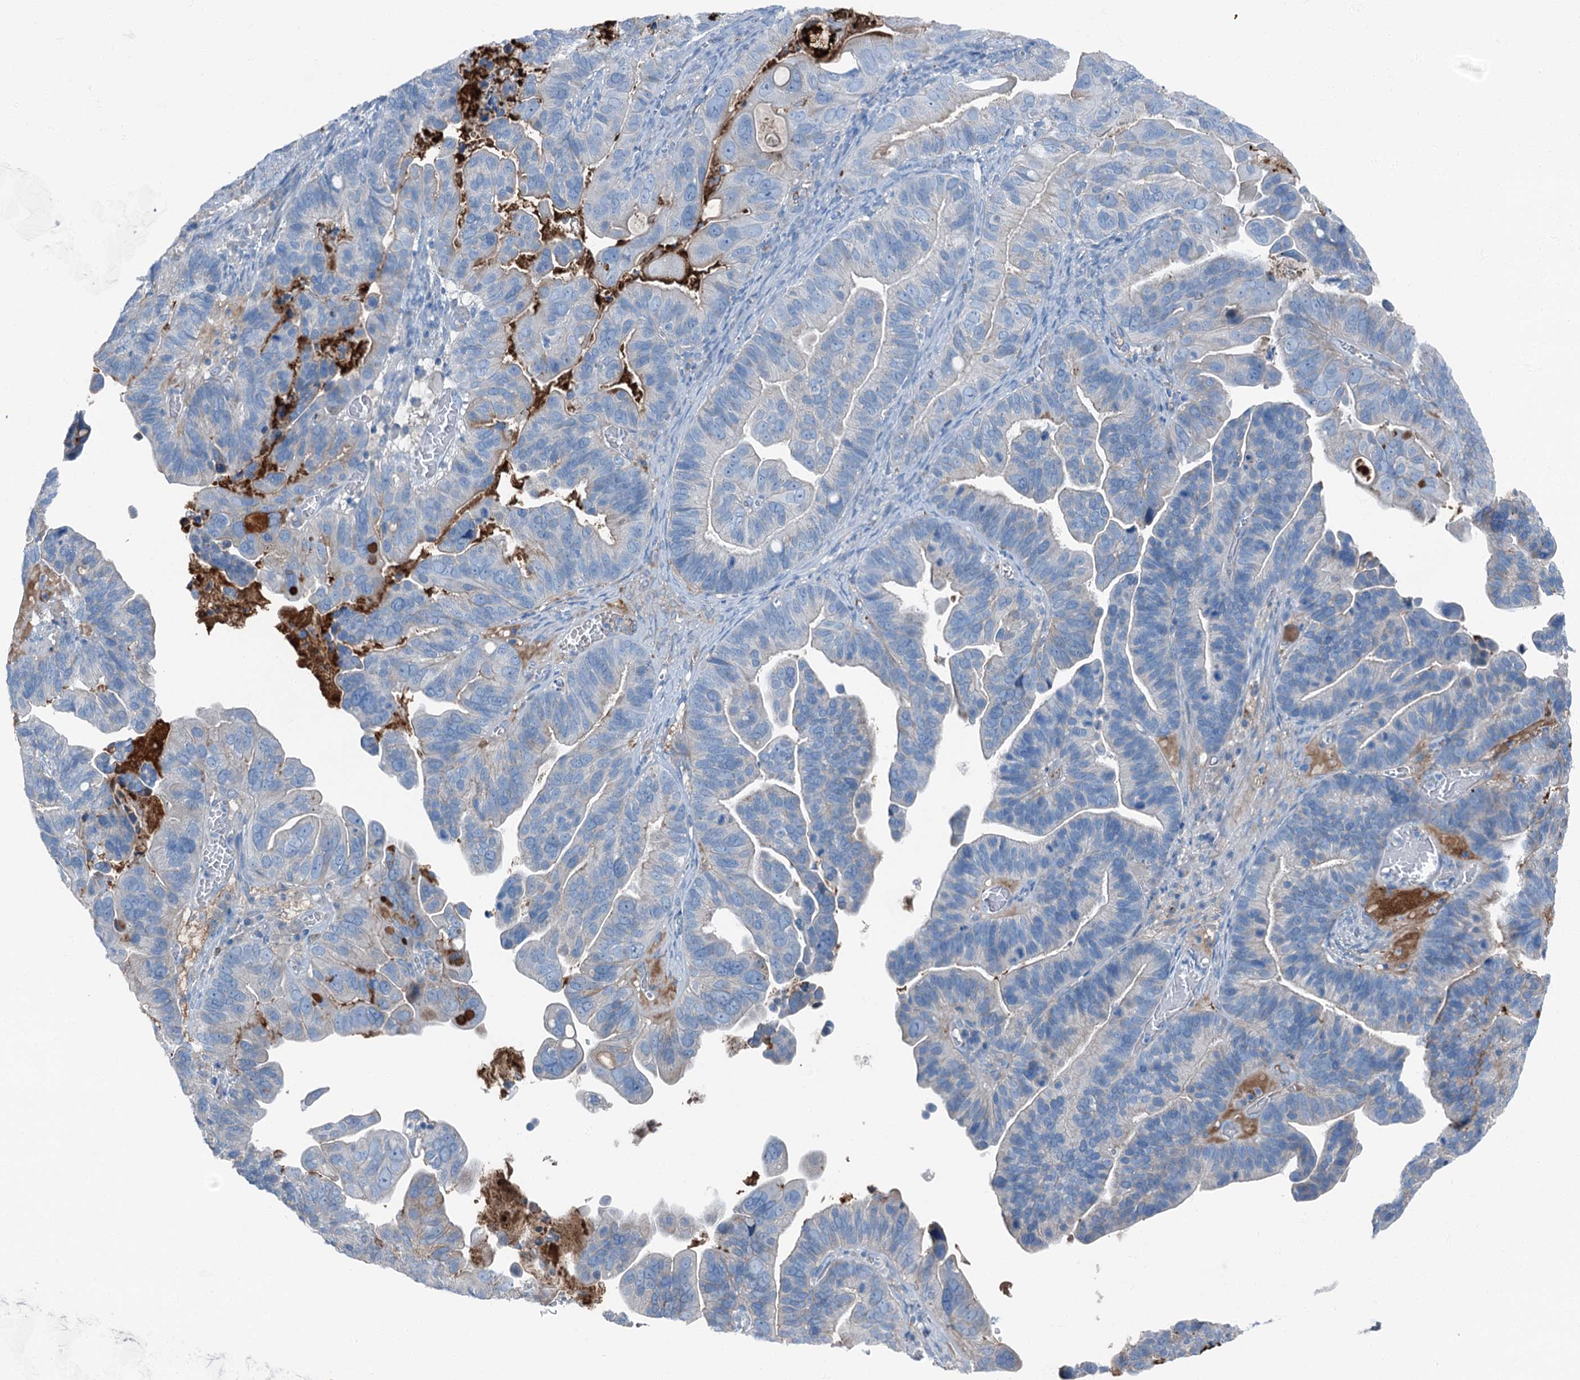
{"staining": {"intensity": "negative", "quantity": "none", "location": "none"}, "tissue": "ovarian cancer", "cell_type": "Tumor cells", "image_type": "cancer", "snomed": [{"axis": "morphology", "description": "Cystadenocarcinoma, serous, NOS"}, {"axis": "topography", "description": "Ovary"}], "caption": "This is an immunohistochemistry photomicrograph of ovarian cancer. There is no expression in tumor cells.", "gene": "AXL", "patient": {"sex": "female", "age": 56}}